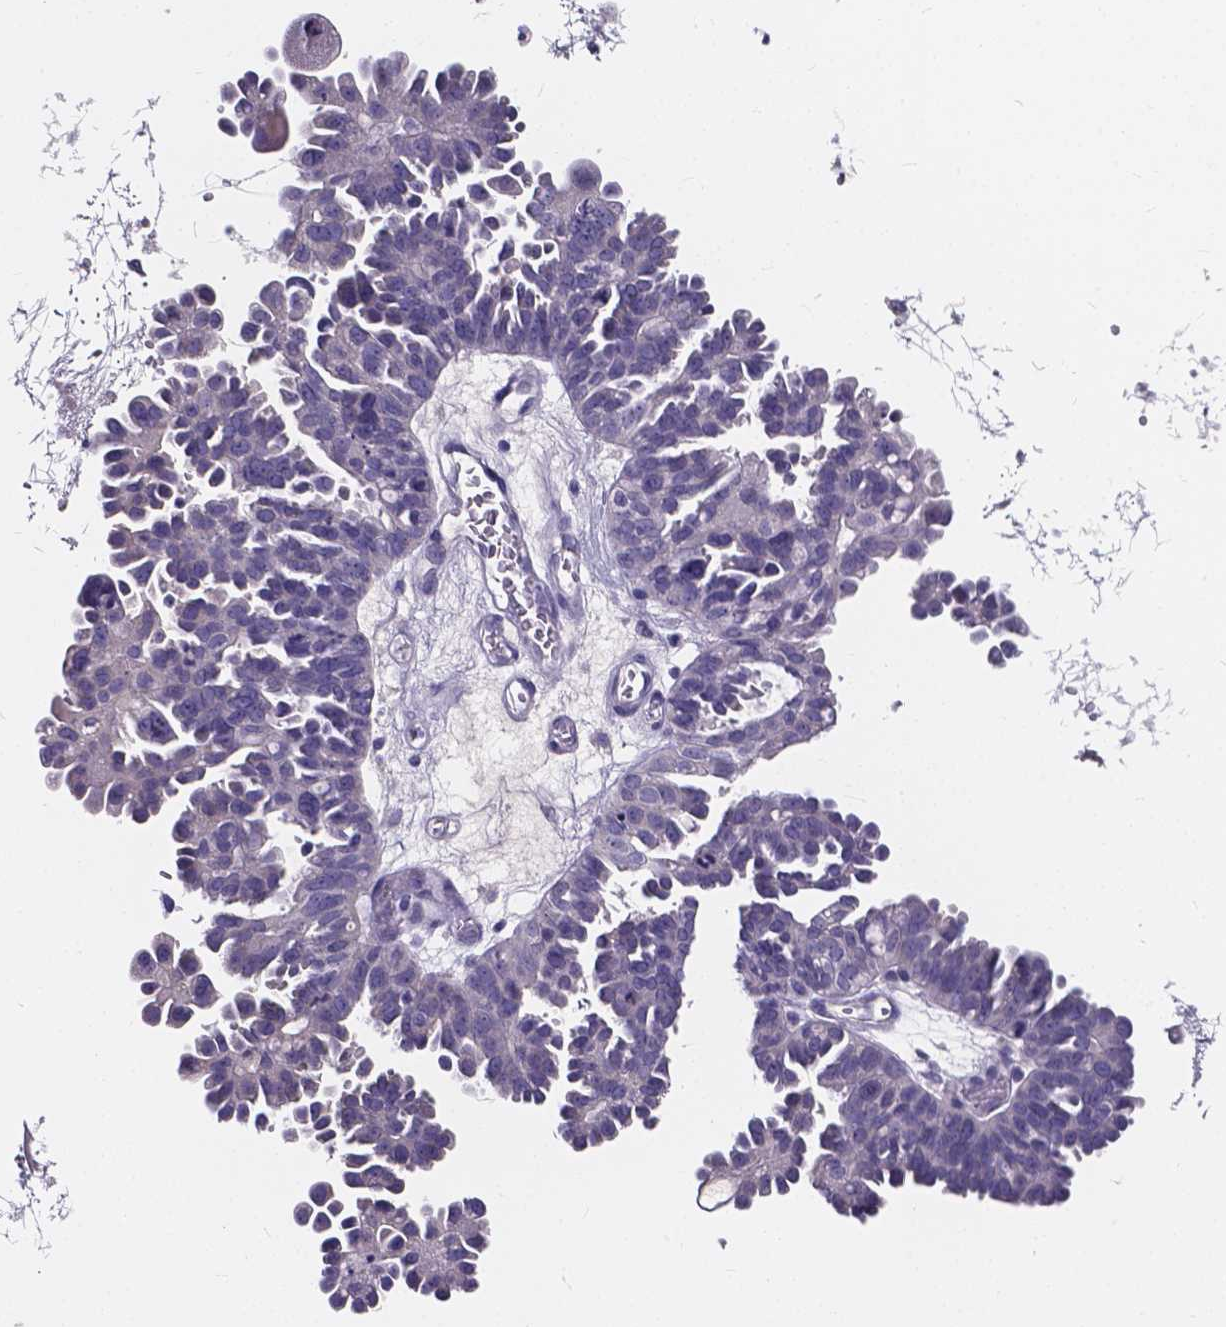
{"staining": {"intensity": "negative", "quantity": "none", "location": "none"}, "tissue": "ovarian cancer", "cell_type": "Tumor cells", "image_type": "cancer", "snomed": [{"axis": "morphology", "description": "Cystadenocarcinoma, serous, NOS"}, {"axis": "topography", "description": "Ovary"}], "caption": "IHC micrograph of human serous cystadenocarcinoma (ovarian) stained for a protein (brown), which exhibits no positivity in tumor cells.", "gene": "SPOCD1", "patient": {"sex": "female", "age": 53}}